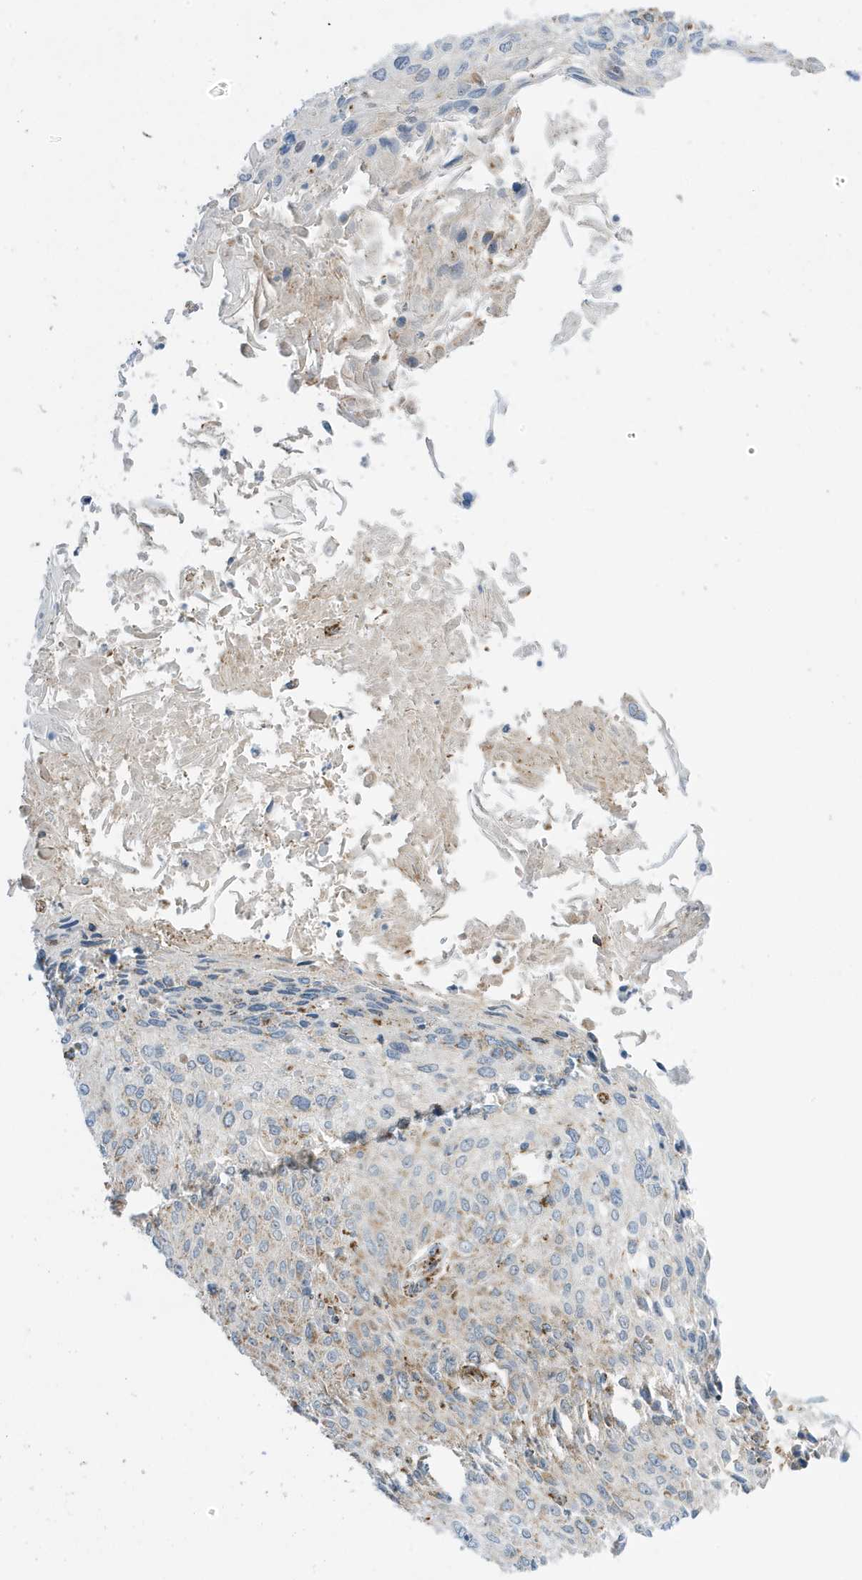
{"staining": {"intensity": "weak", "quantity": "<25%", "location": "cytoplasmic/membranous"}, "tissue": "cervical cancer", "cell_type": "Tumor cells", "image_type": "cancer", "snomed": [{"axis": "morphology", "description": "Squamous cell carcinoma, NOS"}, {"axis": "topography", "description": "Cervix"}], "caption": "Immunohistochemistry (IHC) image of human cervical cancer (squamous cell carcinoma) stained for a protein (brown), which shows no expression in tumor cells.", "gene": "ATP5ME", "patient": {"sex": "female", "age": 51}}